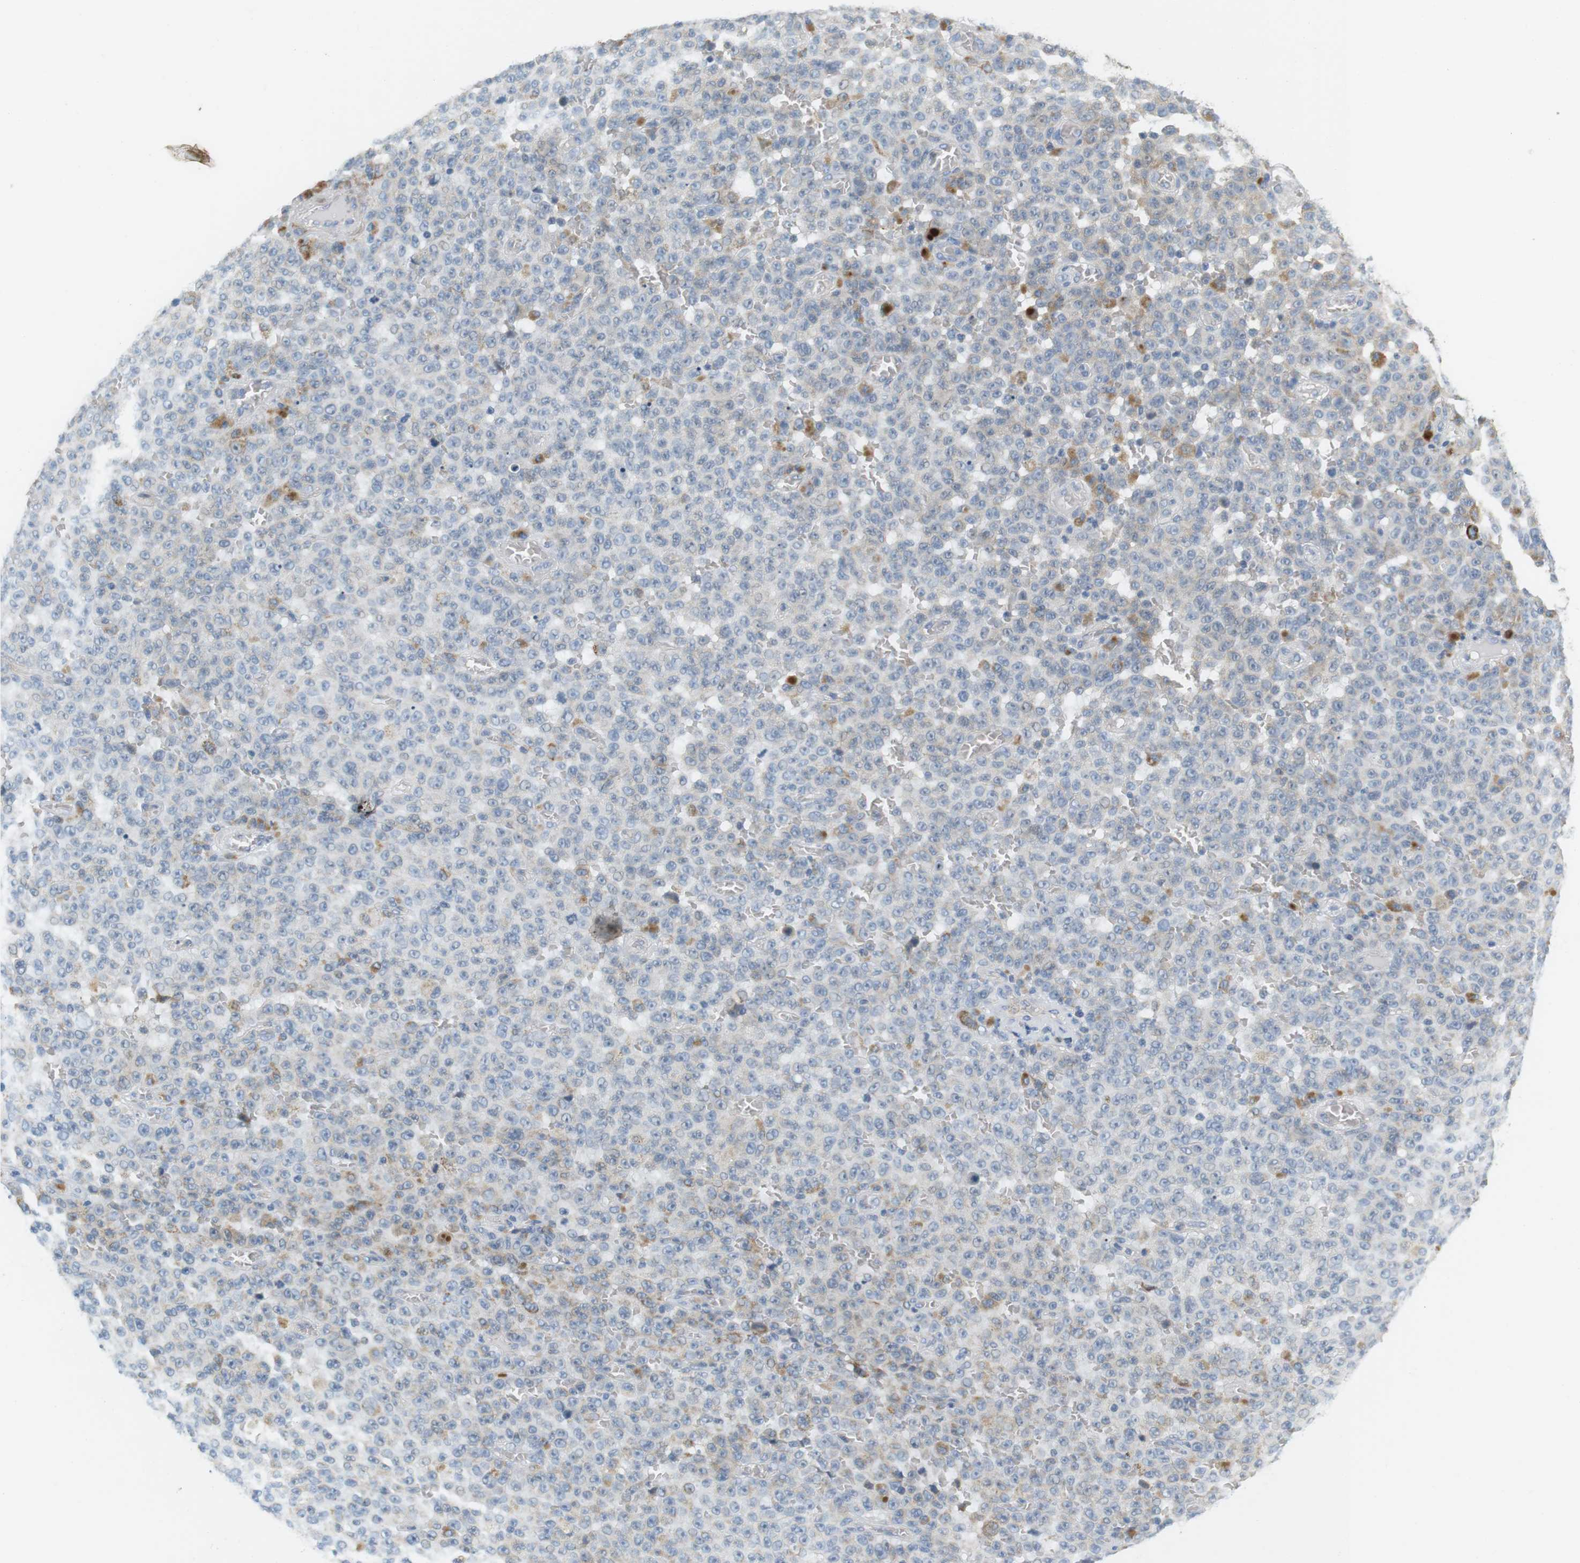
{"staining": {"intensity": "moderate", "quantity": "<25%", "location": "cytoplasmic/membranous"}, "tissue": "melanoma", "cell_type": "Tumor cells", "image_type": "cancer", "snomed": [{"axis": "morphology", "description": "Malignant melanoma, NOS"}, {"axis": "topography", "description": "Skin"}], "caption": "Protein staining of melanoma tissue displays moderate cytoplasmic/membranous staining in approximately <25% of tumor cells.", "gene": "CD300E", "patient": {"sex": "female", "age": 82}}